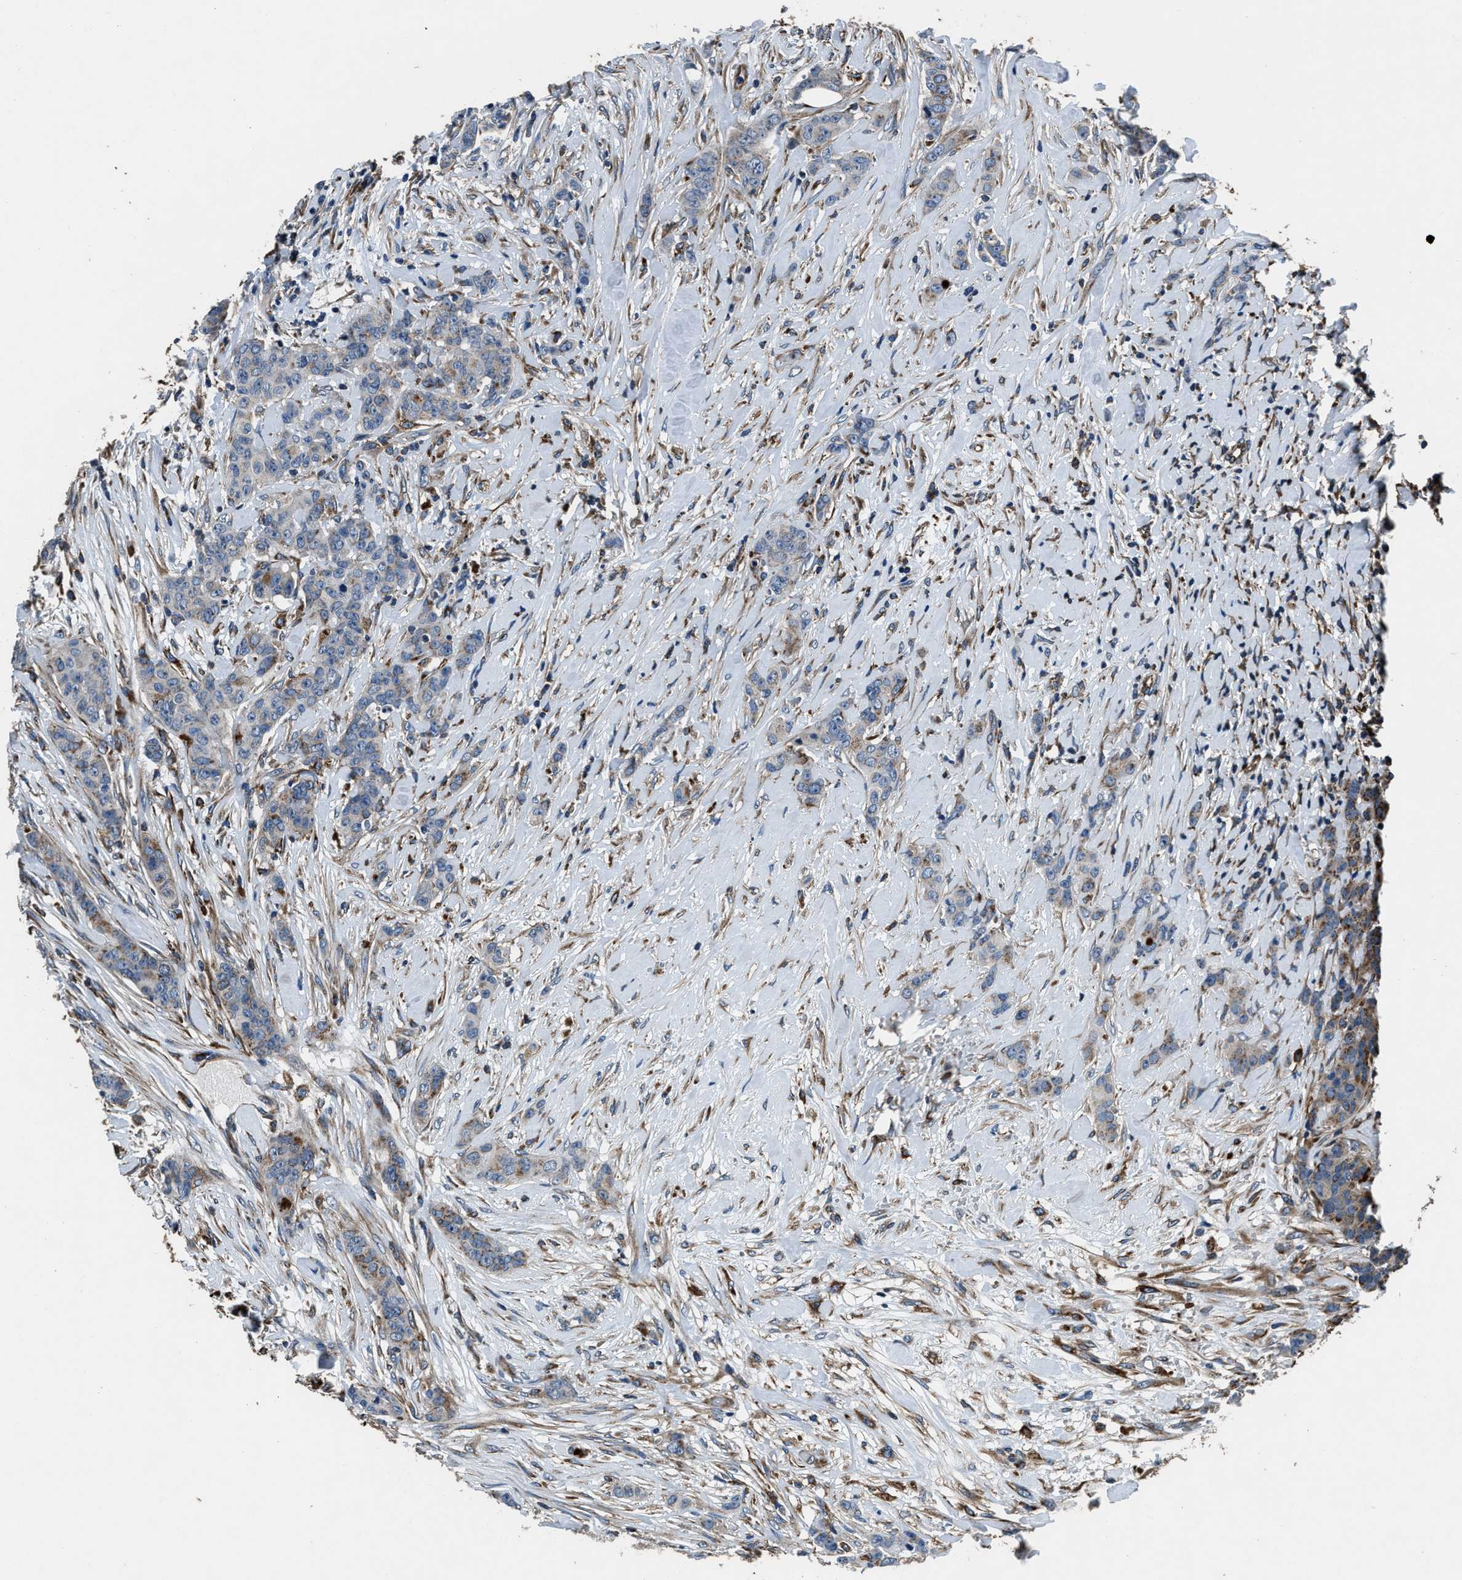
{"staining": {"intensity": "weak", "quantity": "25%-75%", "location": "cytoplasmic/membranous"}, "tissue": "breast cancer", "cell_type": "Tumor cells", "image_type": "cancer", "snomed": [{"axis": "morphology", "description": "Duct carcinoma"}, {"axis": "topography", "description": "Breast"}], "caption": "Weak cytoplasmic/membranous positivity for a protein is seen in approximately 25%-75% of tumor cells of breast cancer using immunohistochemistry.", "gene": "OGDH", "patient": {"sex": "female", "age": 40}}